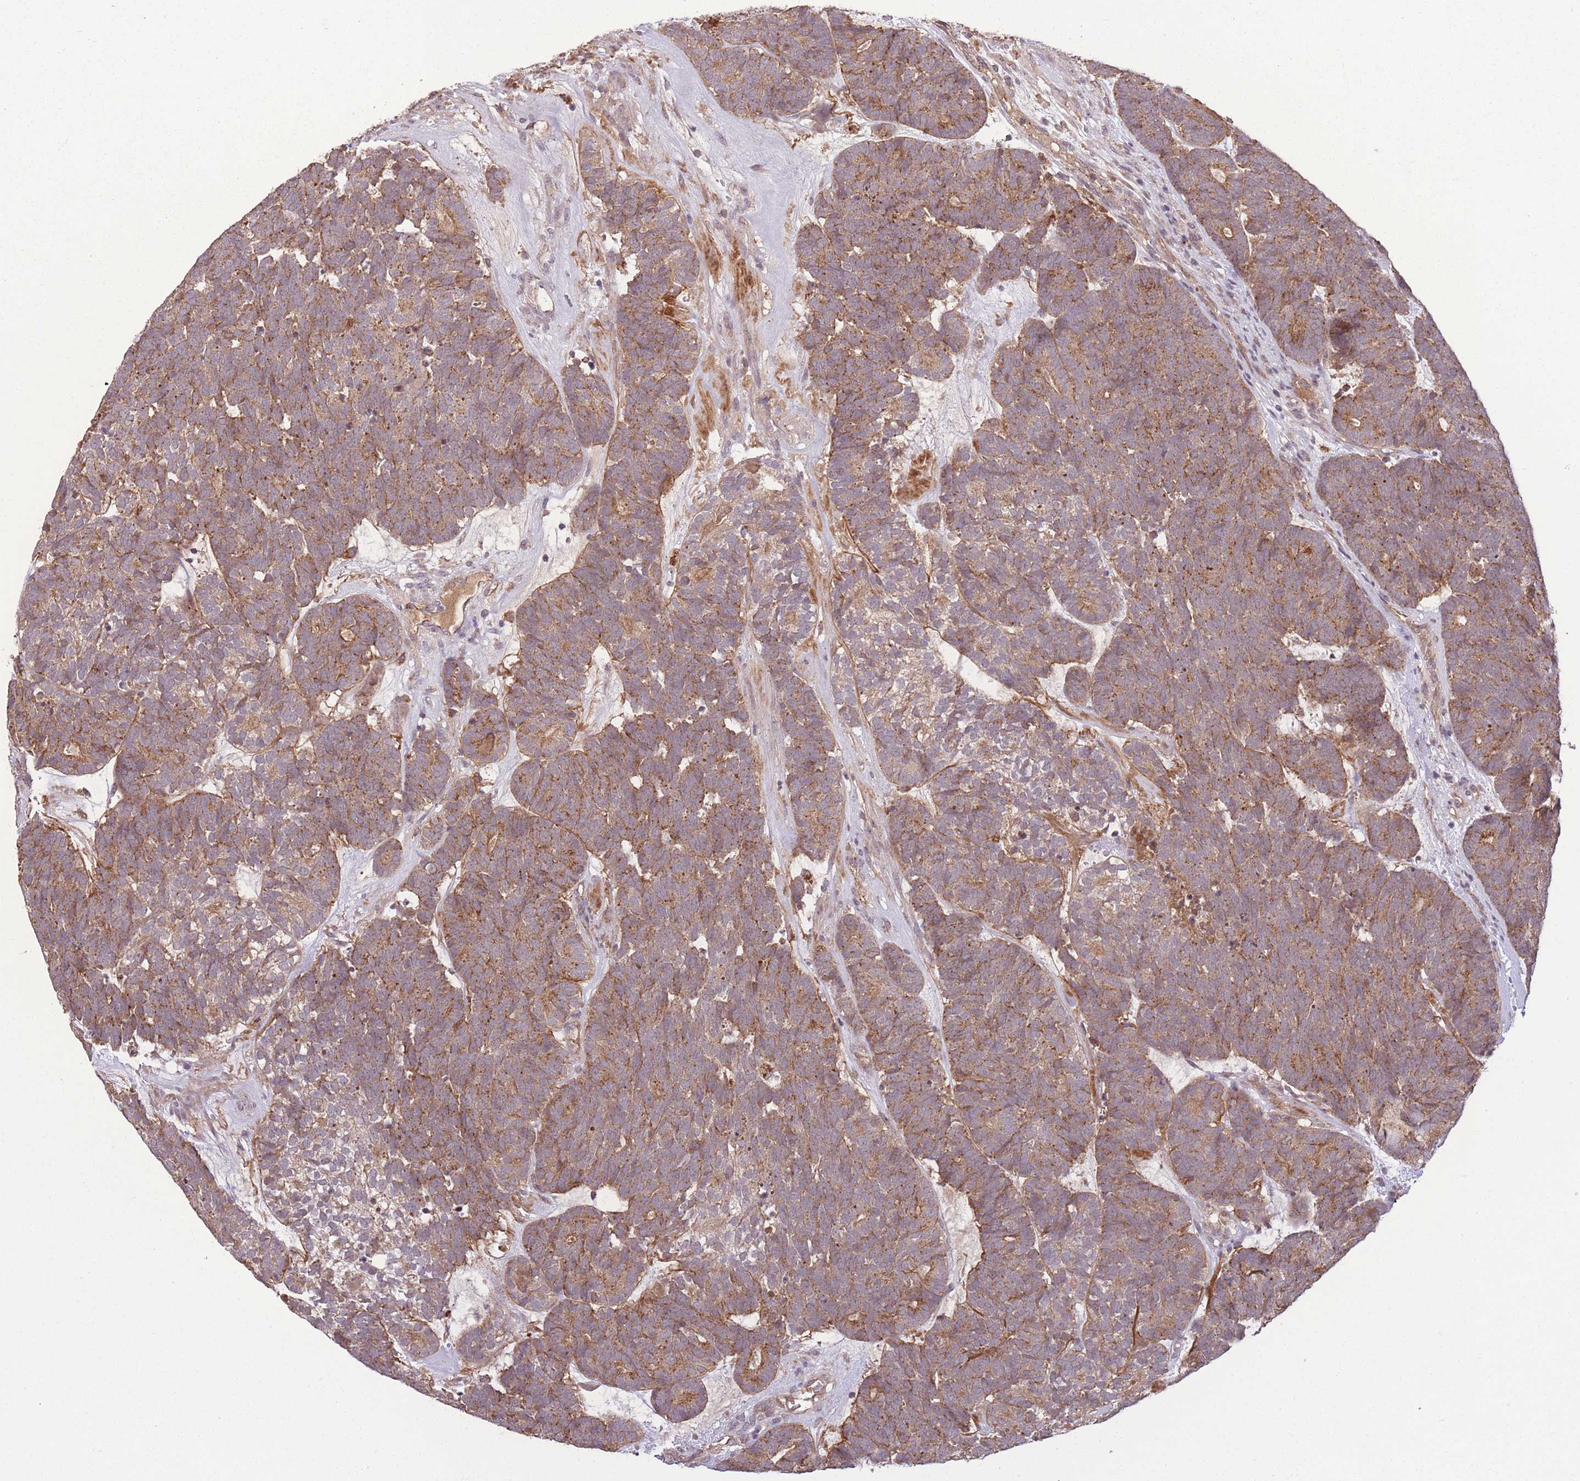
{"staining": {"intensity": "moderate", "quantity": ">75%", "location": "cytoplasmic/membranous"}, "tissue": "head and neck cancer", "cell_type": "Tumor cells", "image_type": "cancer", "snomed": [{"axis": "morphology", "description": "Adenocarcinoma, NOS"}, {"axis": "topography", "description": "Head-Neck"}], "caption": "Immunohistochemistry staining of adenocarcinoma (head and neck), which displays medium levels of moderate cytoplasmic/membranous expression in approximately >75% of tumor cells indicating moderate cytoplasmic/membranous protein positivity. The staining was performed using DAB (brown) for protein detection and nuclei were counterstained in hematoxylin (blue).", "gene": "POLR3F", "patient": {"sex": "female", "age": 81}}